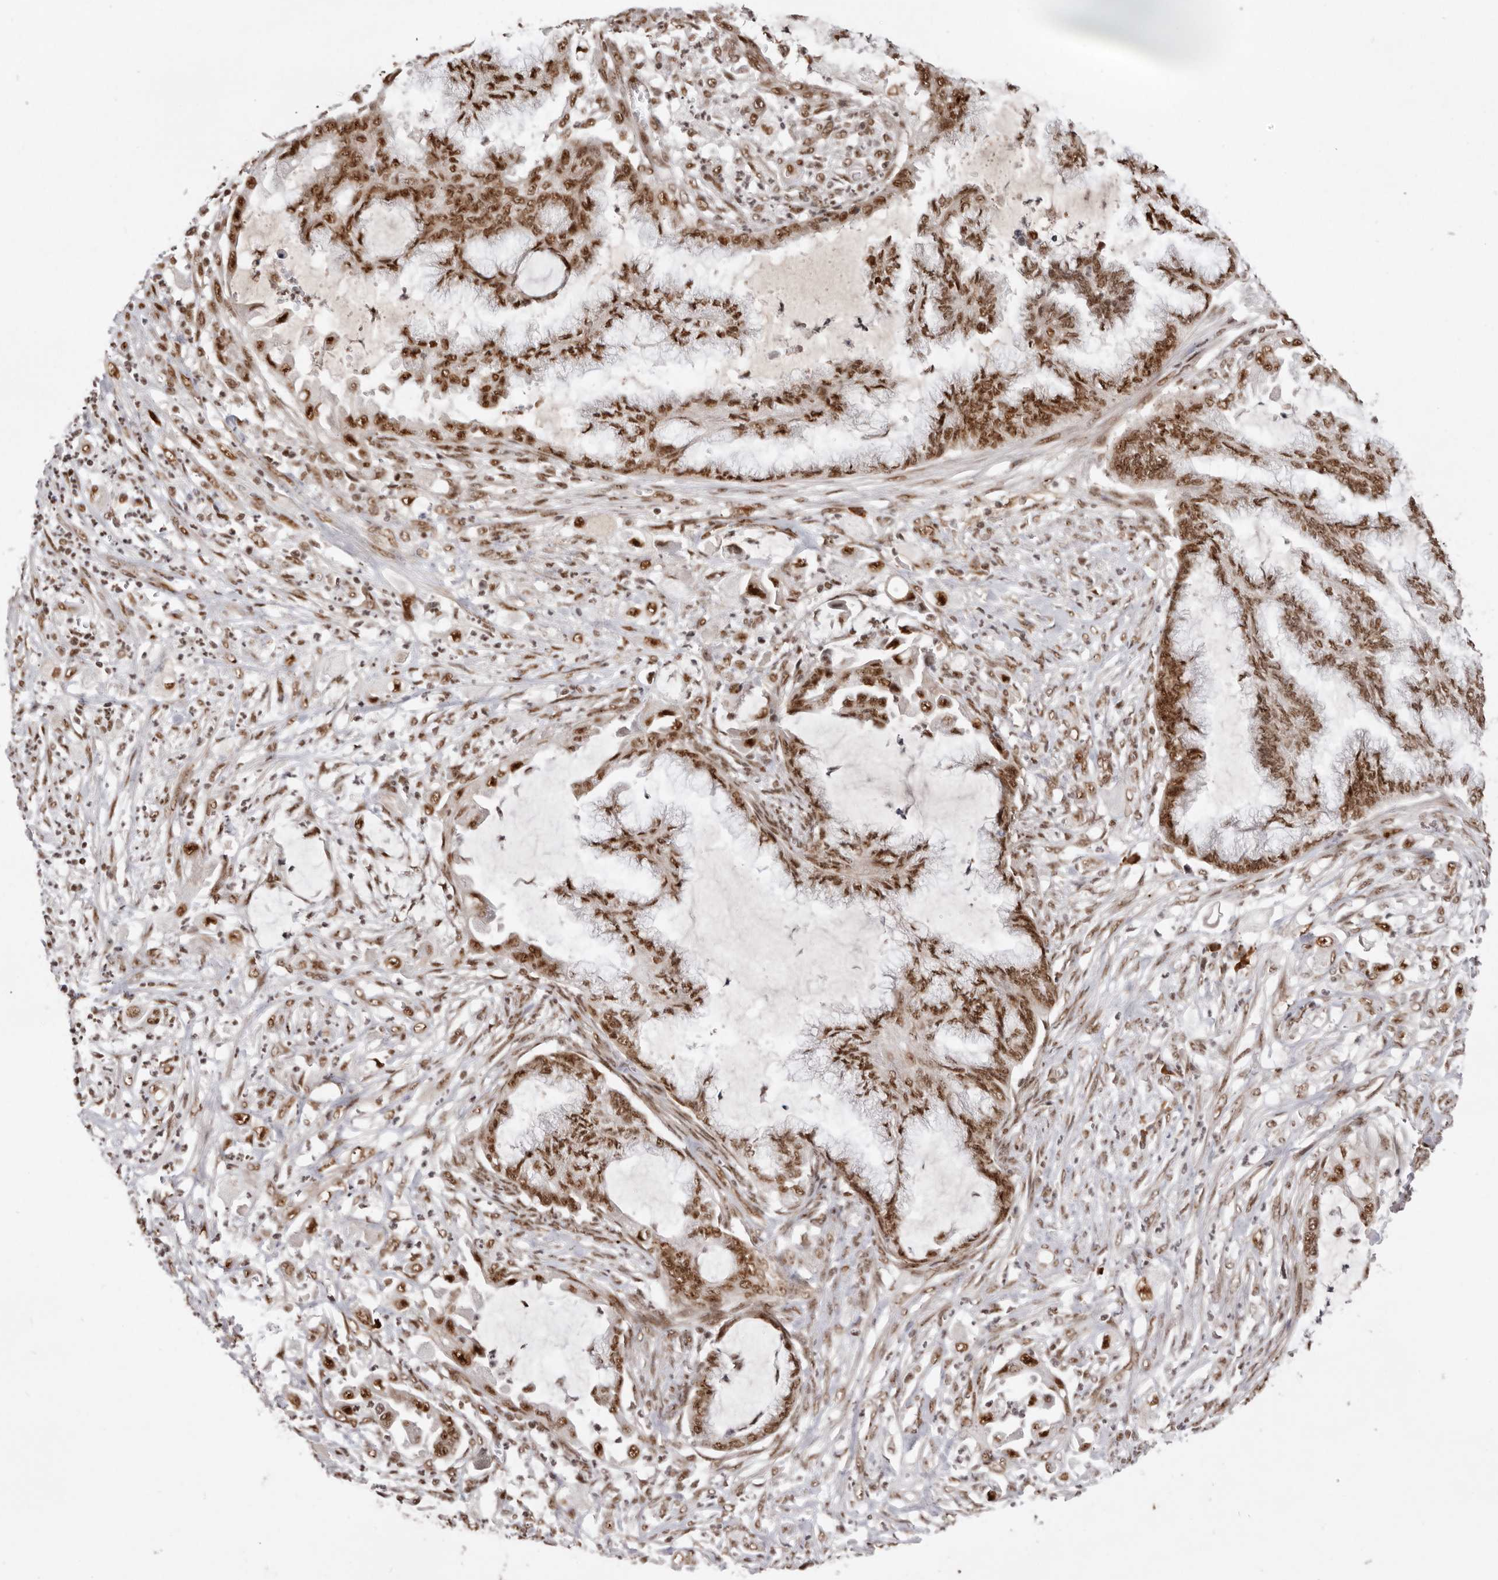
{"staining": {"intensity": "strong", "quantity": ">75%", "location": "nuclear"}, "tissue": "endometrial cancer", "cell_type": "Tumor cells", "image_type": "cancer", "snomed": [{"axis": "morphology", "description": "Adenocarcinoma, NOS"}, {"axis": "topography", "description": "Endometrium"}], "caption": "The photomicrograph displays staining of endometrial cancer (adenocarcinoma), revealing strong nuclear protein expression (brown color) within tumor cells. (DAB (3,3'-diaminobenzidine) = brown stain, brightfield microscopy at high magnification).", "gene": "CHTOP", "patient": {"sex": "female", "age": 86}}